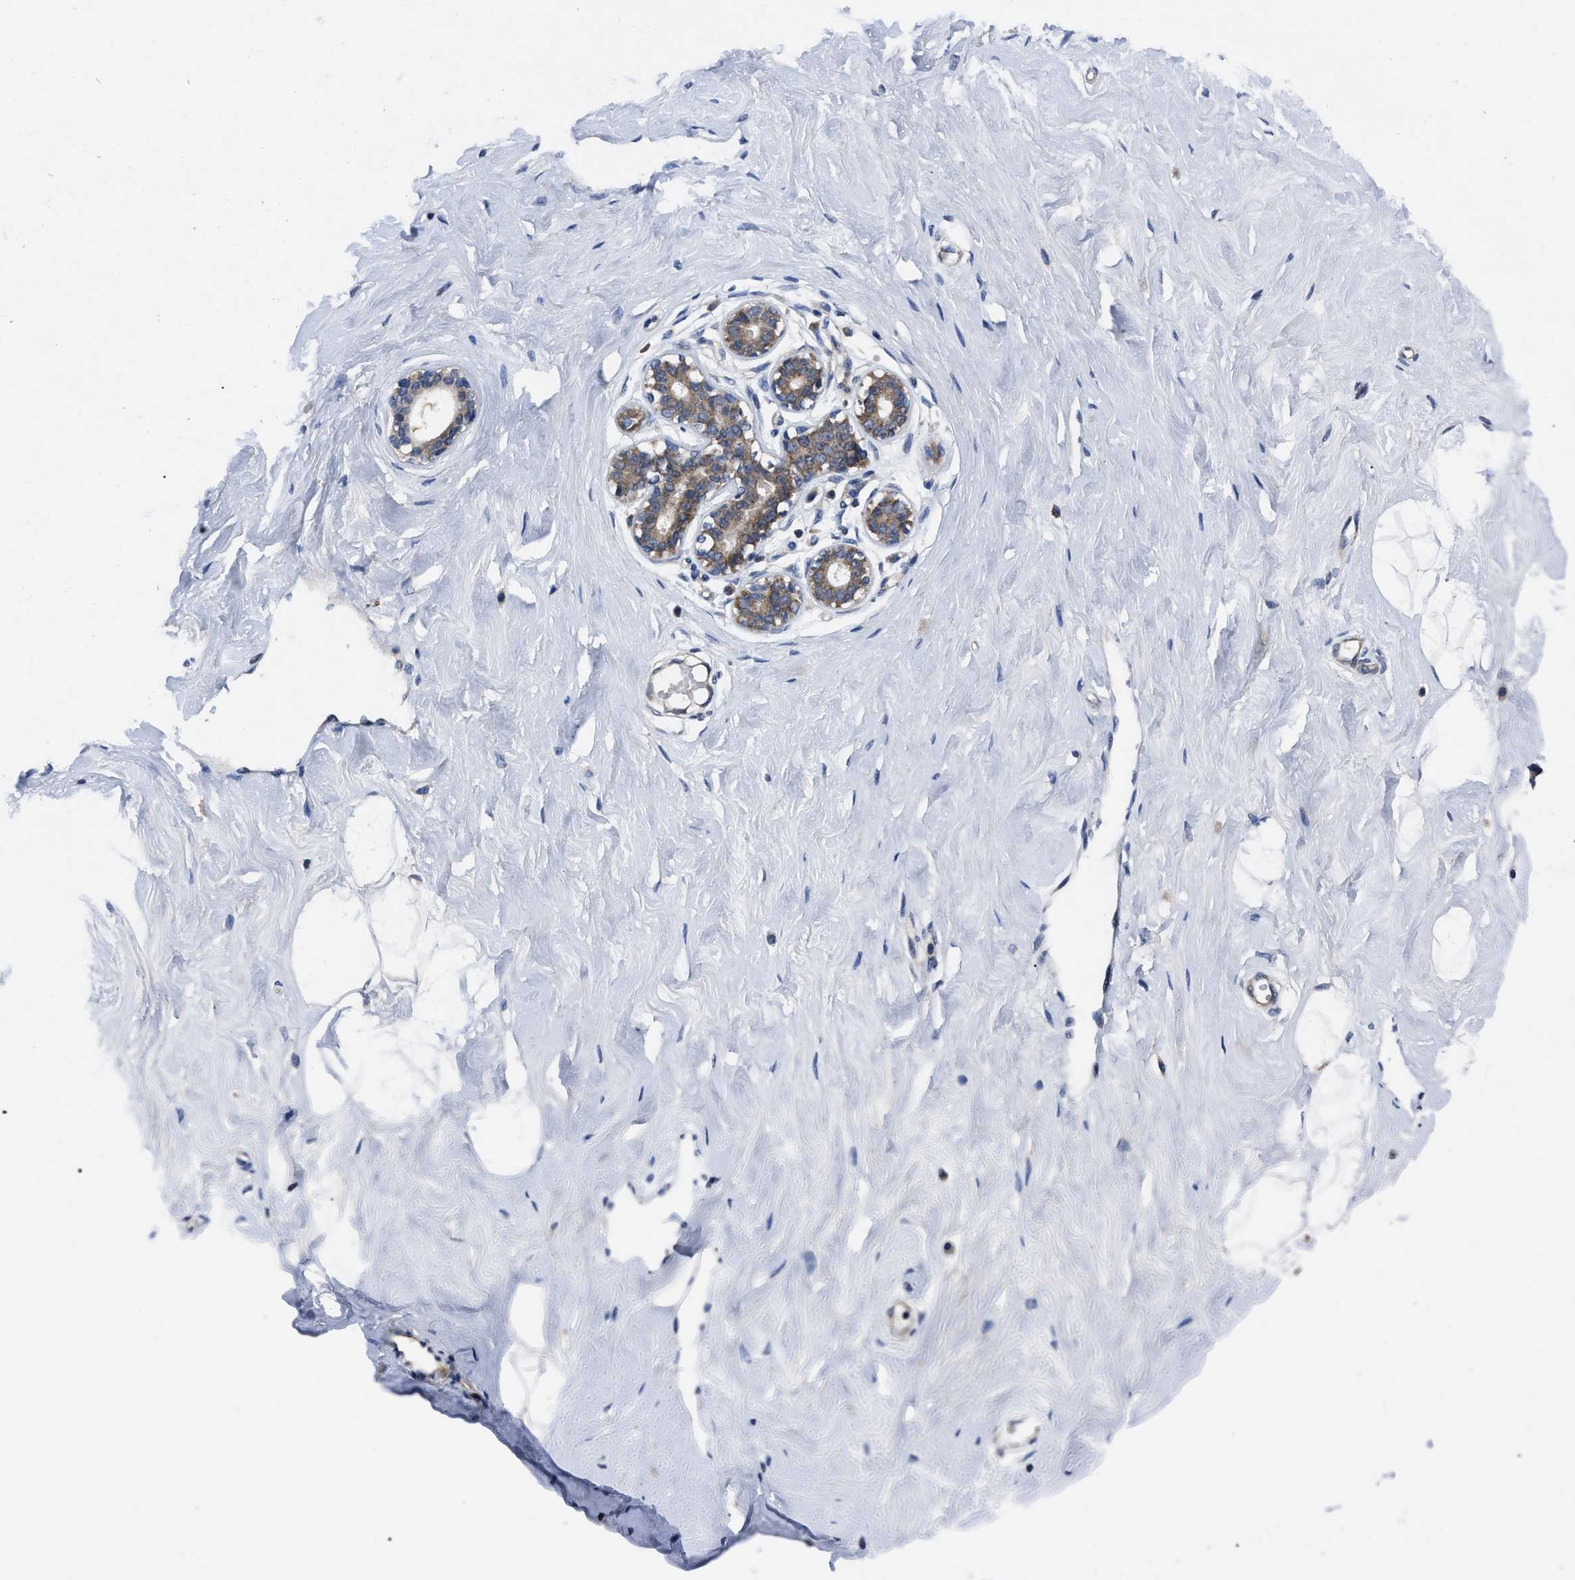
{"staining": {"intensity": "negative", "quantity": "none", "location": "none"}, "tissue": "breast", "cell_type": "Adipocytes", "image_type": "normal", "snomed": [{"axis": "morphology", "description": "Normal tissue, NOS"}, {"axis": "topography", "description": "Breast"}], "caption": "This is an immunohistochemistry (IHC) histopathology image of normal breast. There is no staining in adipocytes.", "gene": "GET4", "patient": {"sex": "female", "age": 23}}